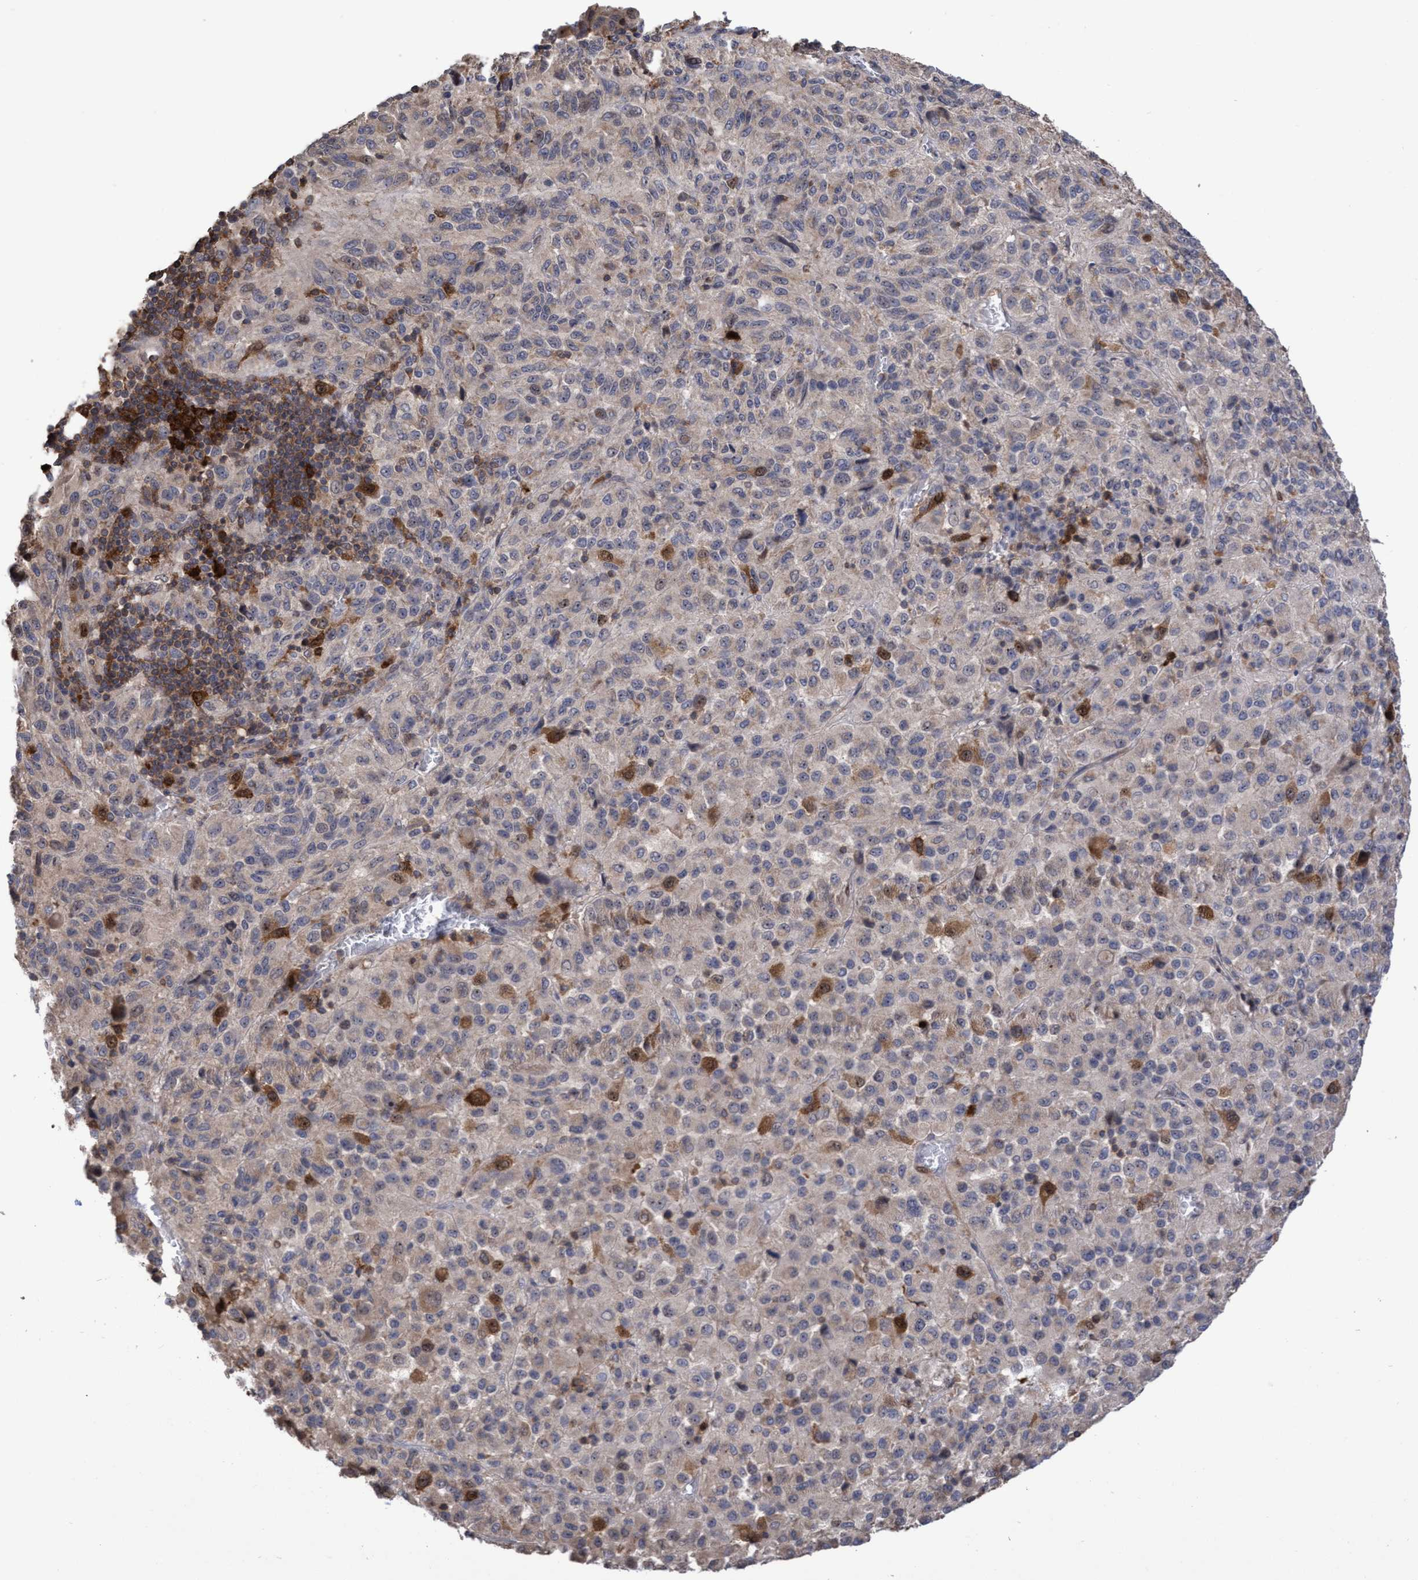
{"staining": {"intensity": "moderate", "quantity": "<25%", "location": "cytoplasmic/membranous,nuclear"}, "tissue": "melanoma", "cell_type": "Tumor cells", "image_type": "cancer", "snomed": [{"axis": "morphology", "description": "Malignant melanoma, Metastatic site"}, {"axis": "topography", "description": "Lung"}], "caption": "Immunohistochemistry (IHC) (DAB (3,3'-diaminobenzidine)) staining of human malignant melanoma (metastatic site) reveals moderate cytoplasmic/membranous and nuclear protein staining in about <25% of tumor cells. (DAB = brown stain, brightfield microscopy at high magnification).", "gene": "SLBP", "patient": {"sex": "male", "age": 64}}